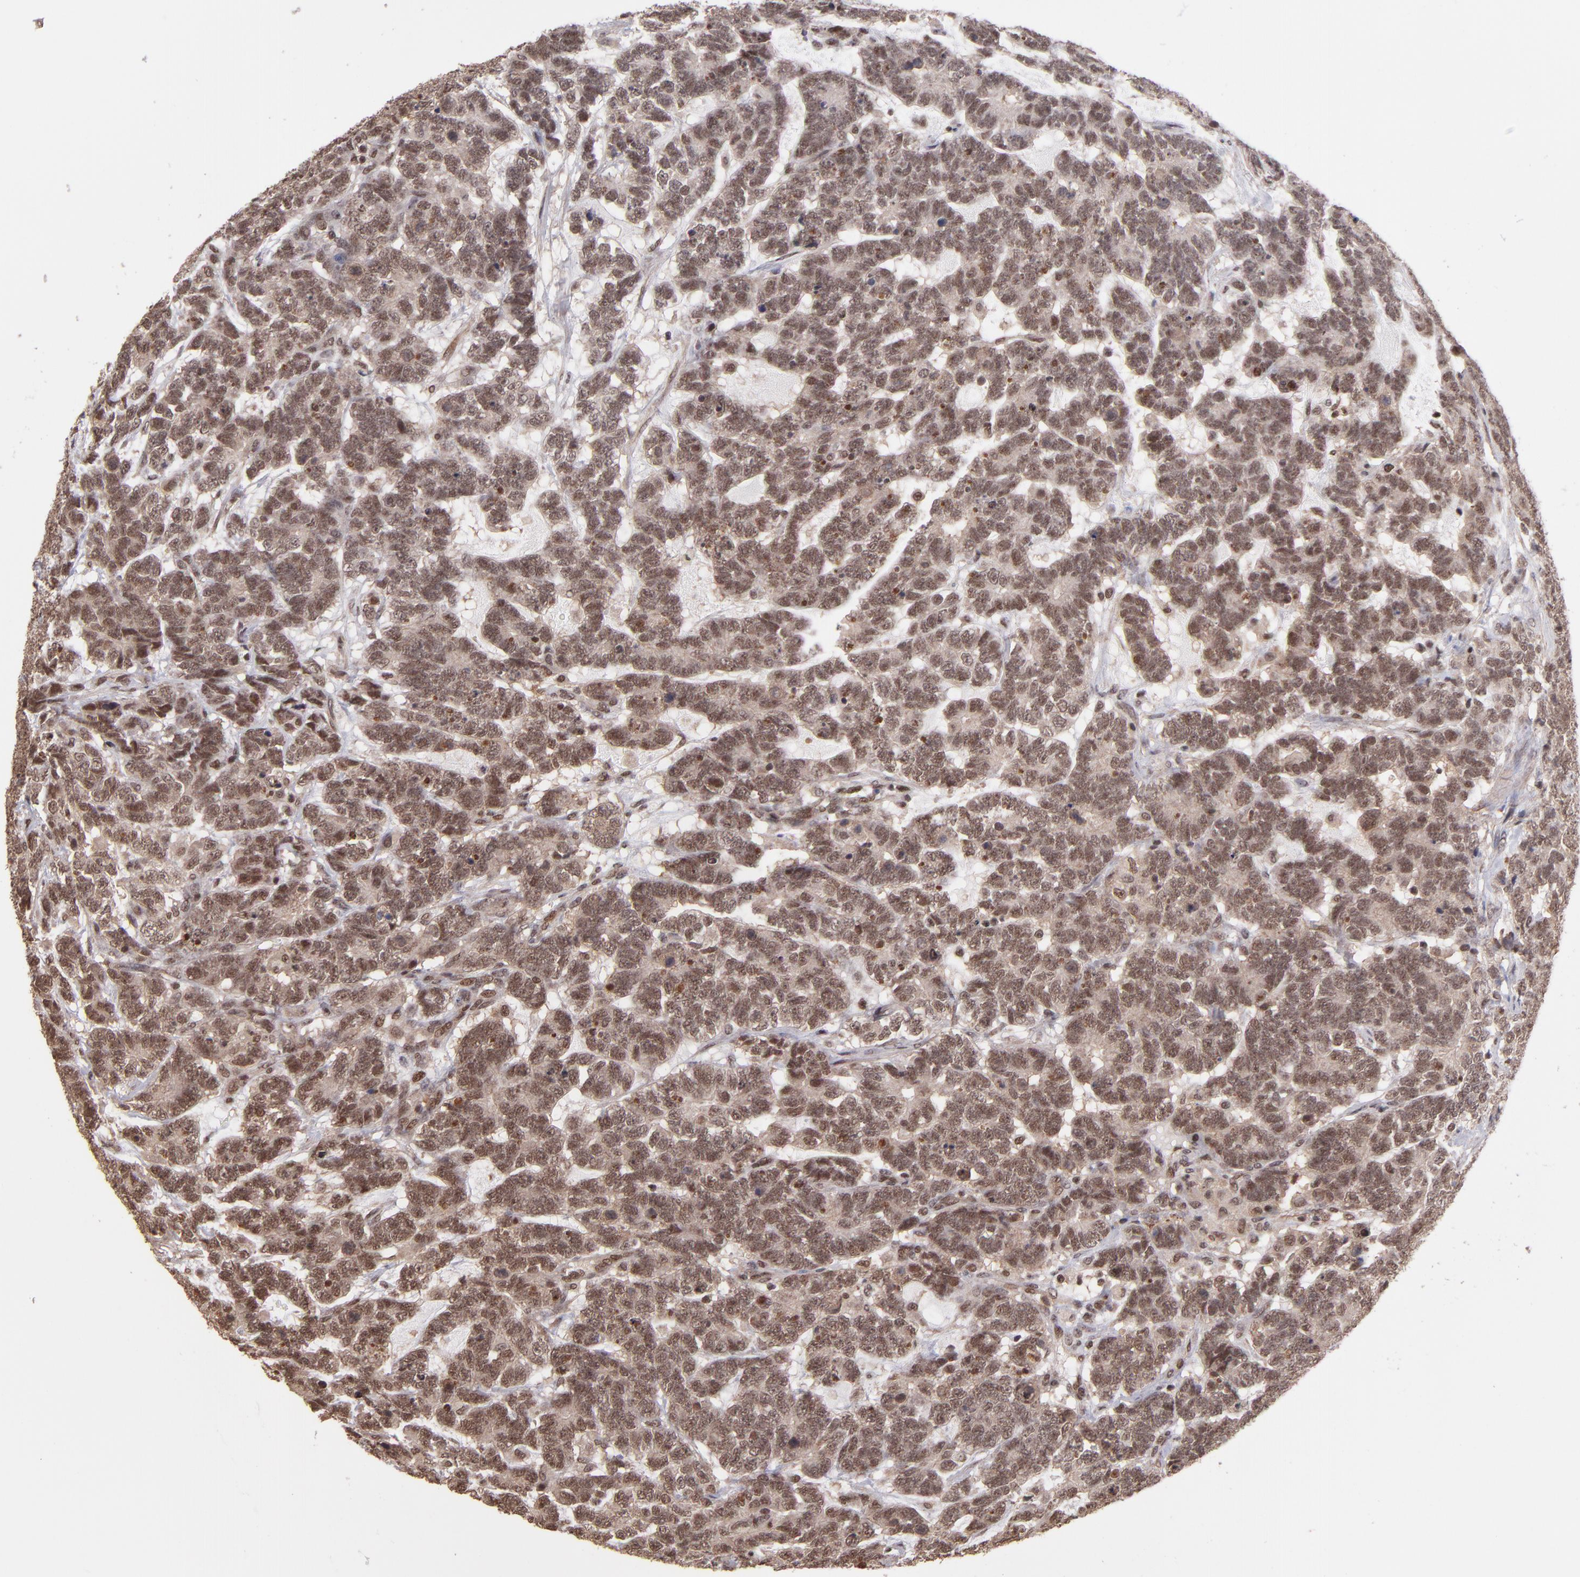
{"staining": {"intensity": "moderate", "quantity": ">75%", "location": "cytoplasmic/membranous,nuclear"}, "tissue": "testis cancer", "cell_type": "Tumor cells", "image_type": "cancer", "snomed": [{"axis": "morphology", "description": "Carcinoma, Embryonal, NOS"}, {"axis": "topography", "description": "Testis"}], "caption": "This photomicrograph shows immunohistochemistry (IHC) staining of testis cancer, with medium moderate cytoplasmic/membranous and nuclear positivity in approximately >75% of tumor cells.", "gene": "TERF2", "patient": {"sex": "male", "age": 26}}